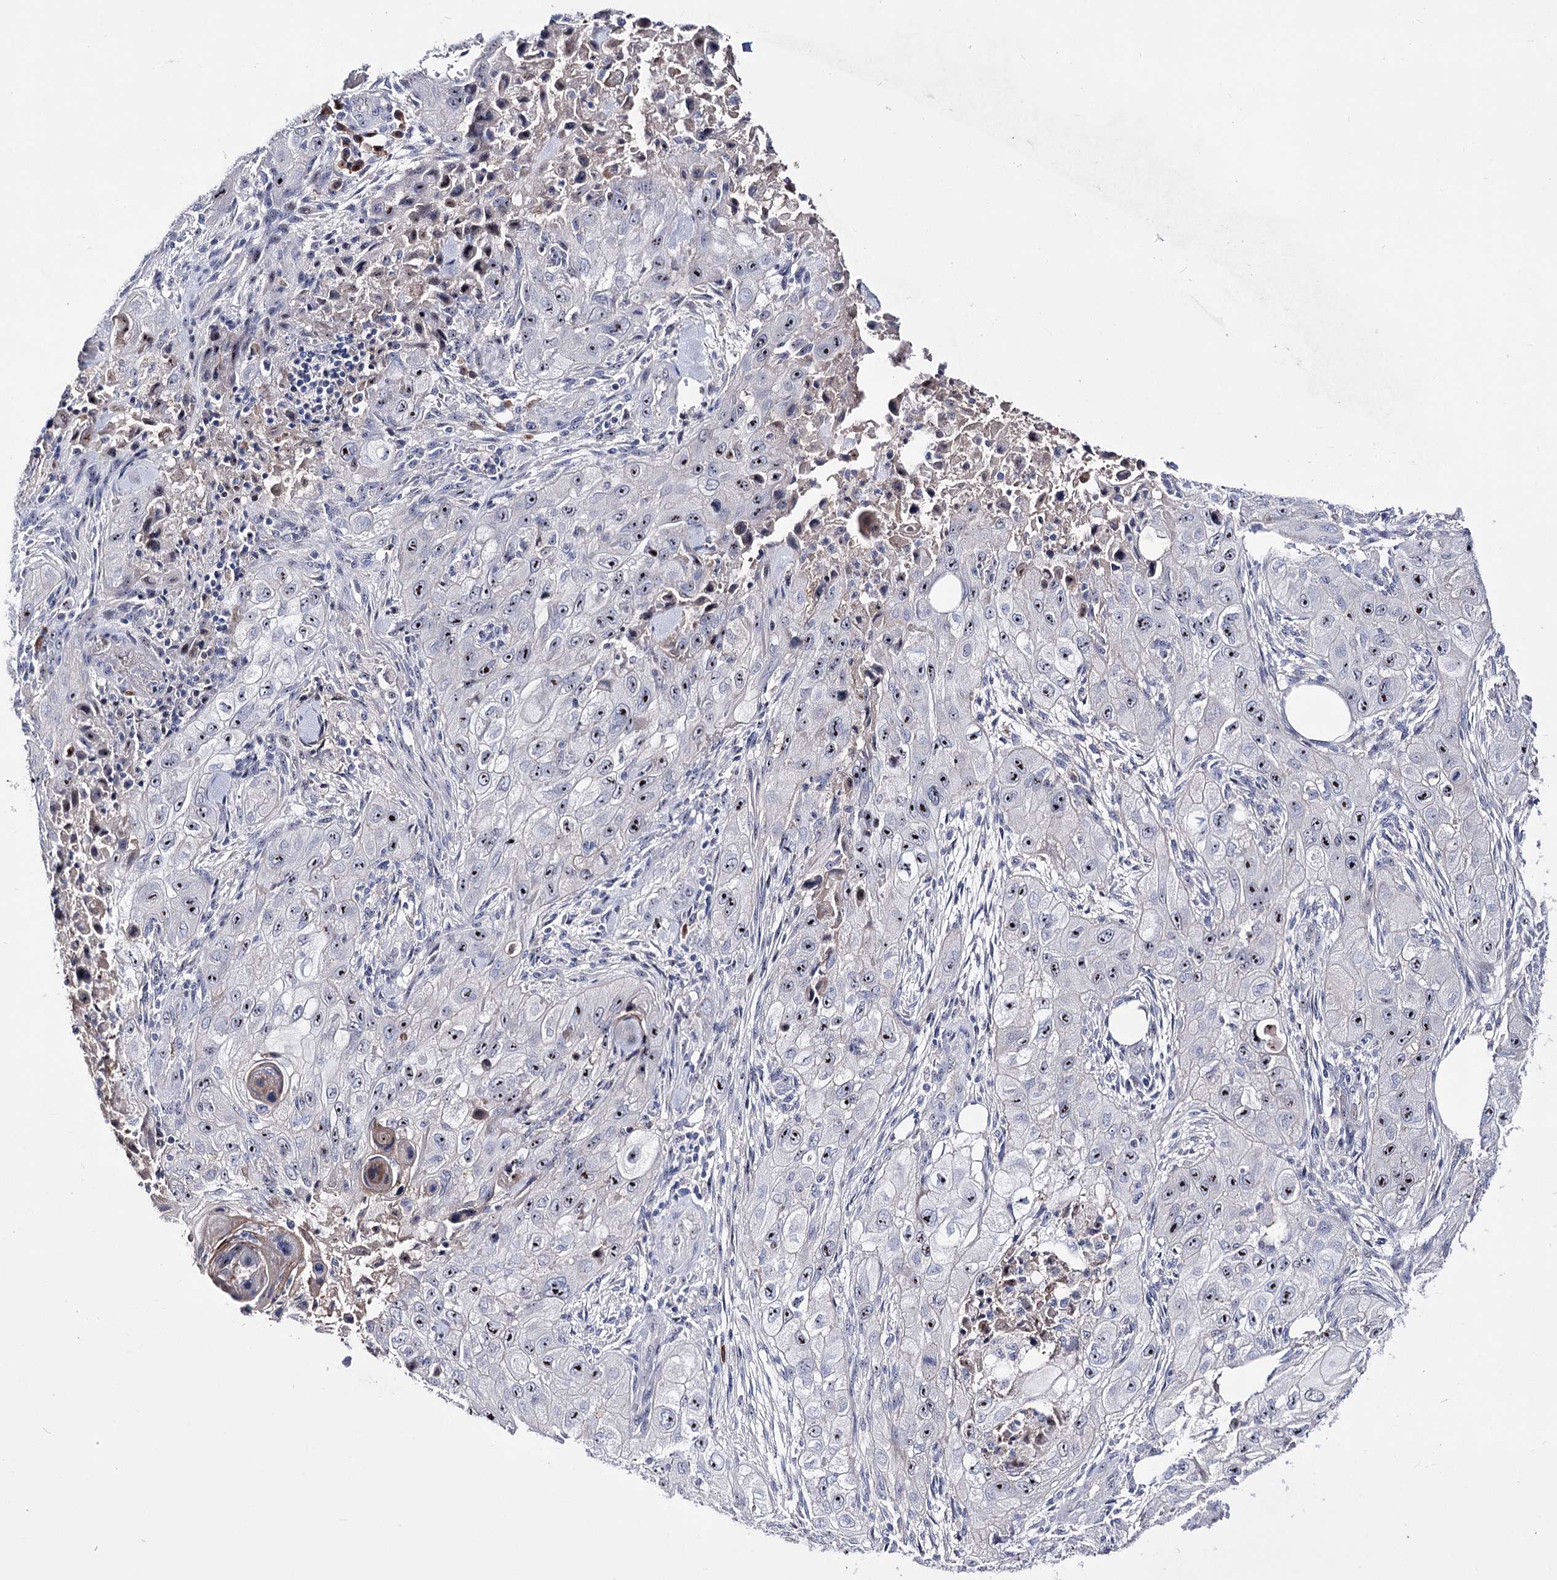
{"staining": {"intensity": "moderate", "quantity": ">75%", "location": "nuclear"}, "tissue": "skin cancer", "cell_type": "Tumor cells", "image_type": "cancer", "snomed": [{"axis": "morphology", "description": "Squamous cell carcinoma, NOS"}, {"axis": "topography", "description": "Skin"}, {"axis": "topography", "description": "Subcutis"}], "caption": "Protein staining shows moderate nuclear staining in about >75% of tumor cells in skin cancer.", "gene": "PCGF5", "patient": {"sex": "male", "age": 73}}